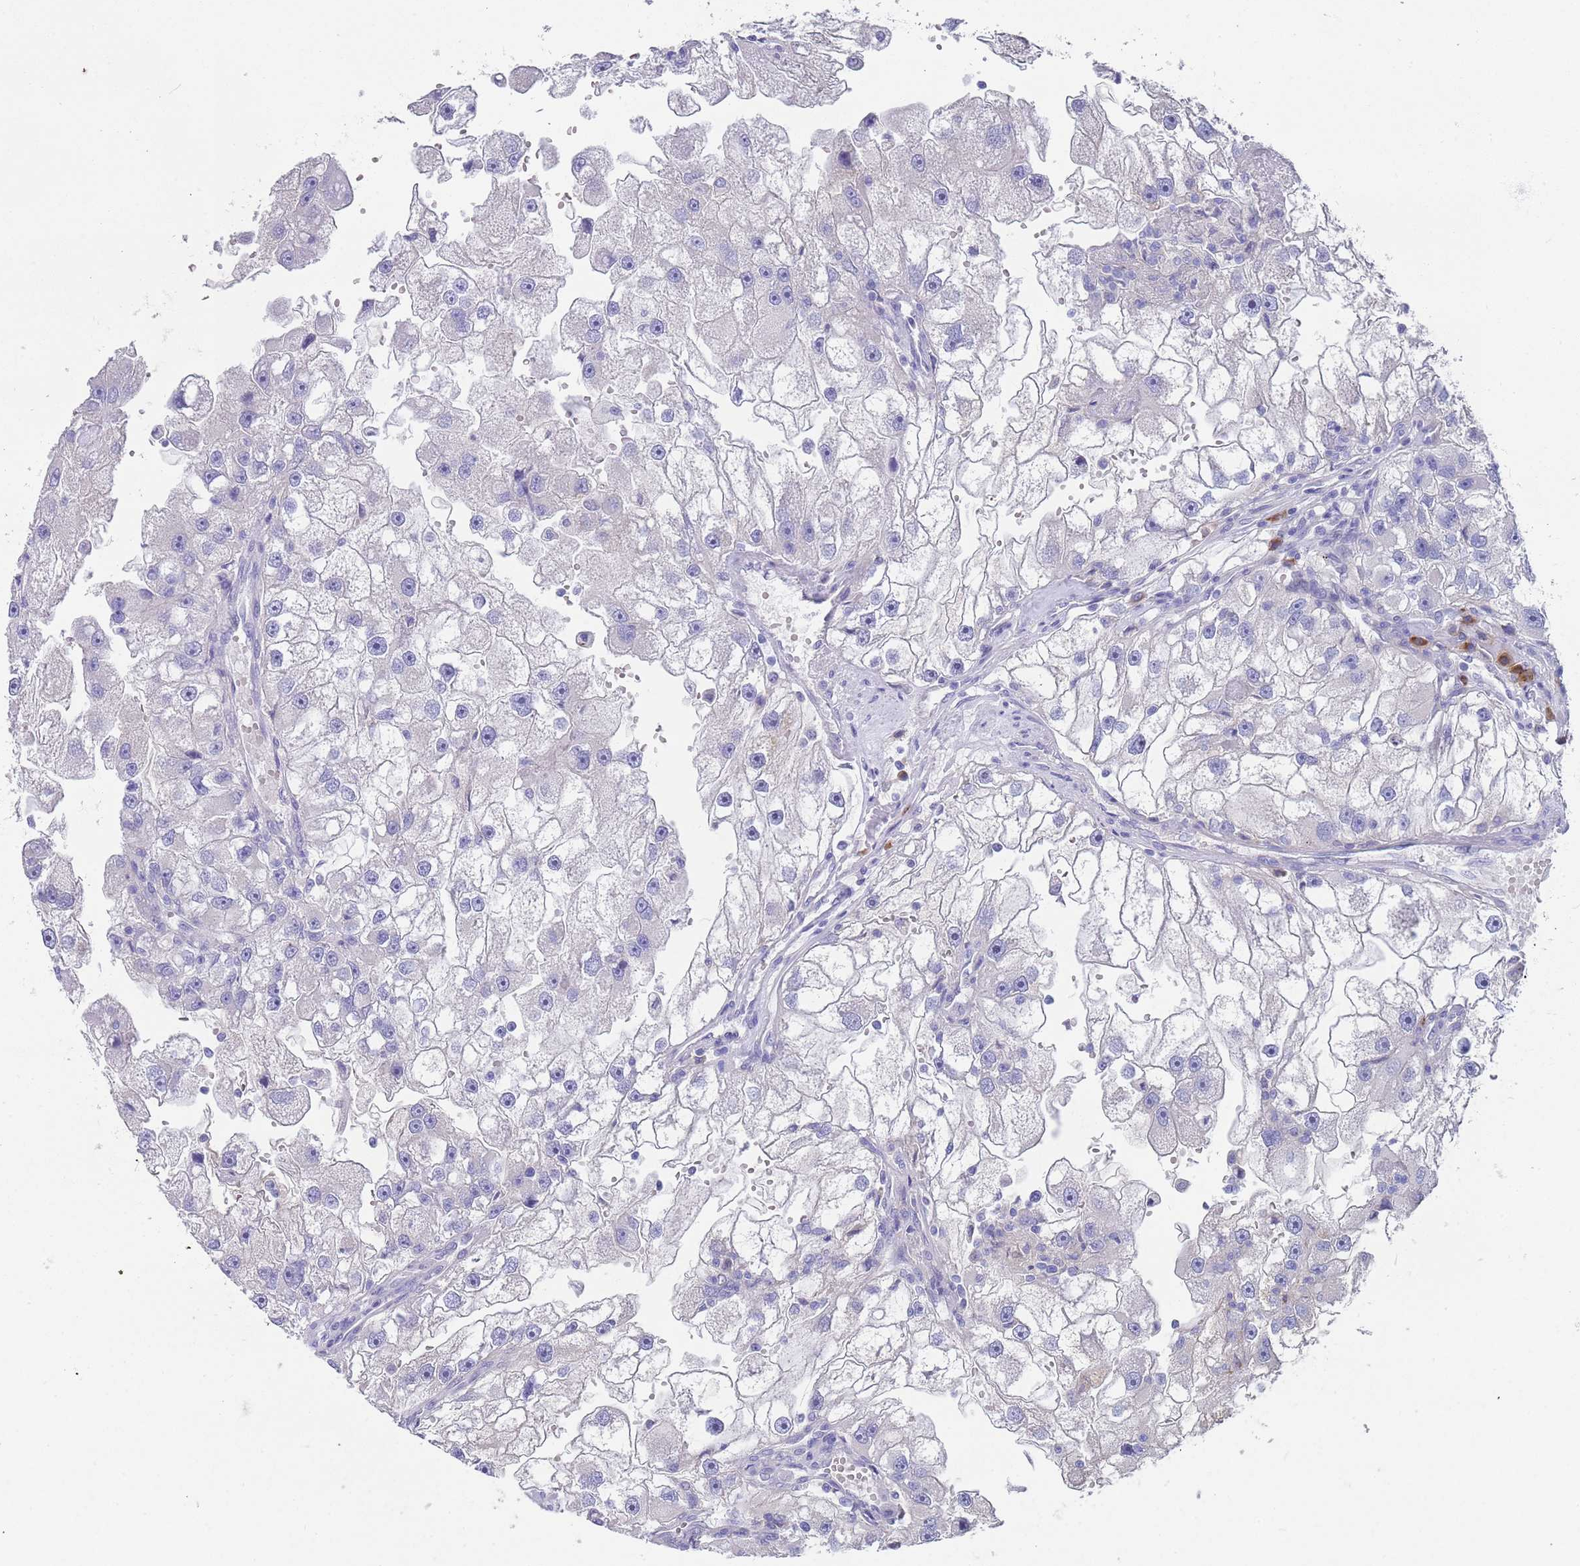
{"staining": {"intensity": "negative", "quantity": "none", "location": "none"}, "tissue": "renal cancer", "cell_type": "Tumor cells", "image_type": "cancer", "snomed": [{"axis": "morphology", "description": "Adenocarcinoma, NOS"}, {"axis": "topography", "description": "Kidney"}], "caption": "This is an IHC micrograph of human renal cancer (adenocarcinoma). There is no expression in tumor cells.", "gene": "TYW1", "patient": {"sex": "male", "age": 63}}